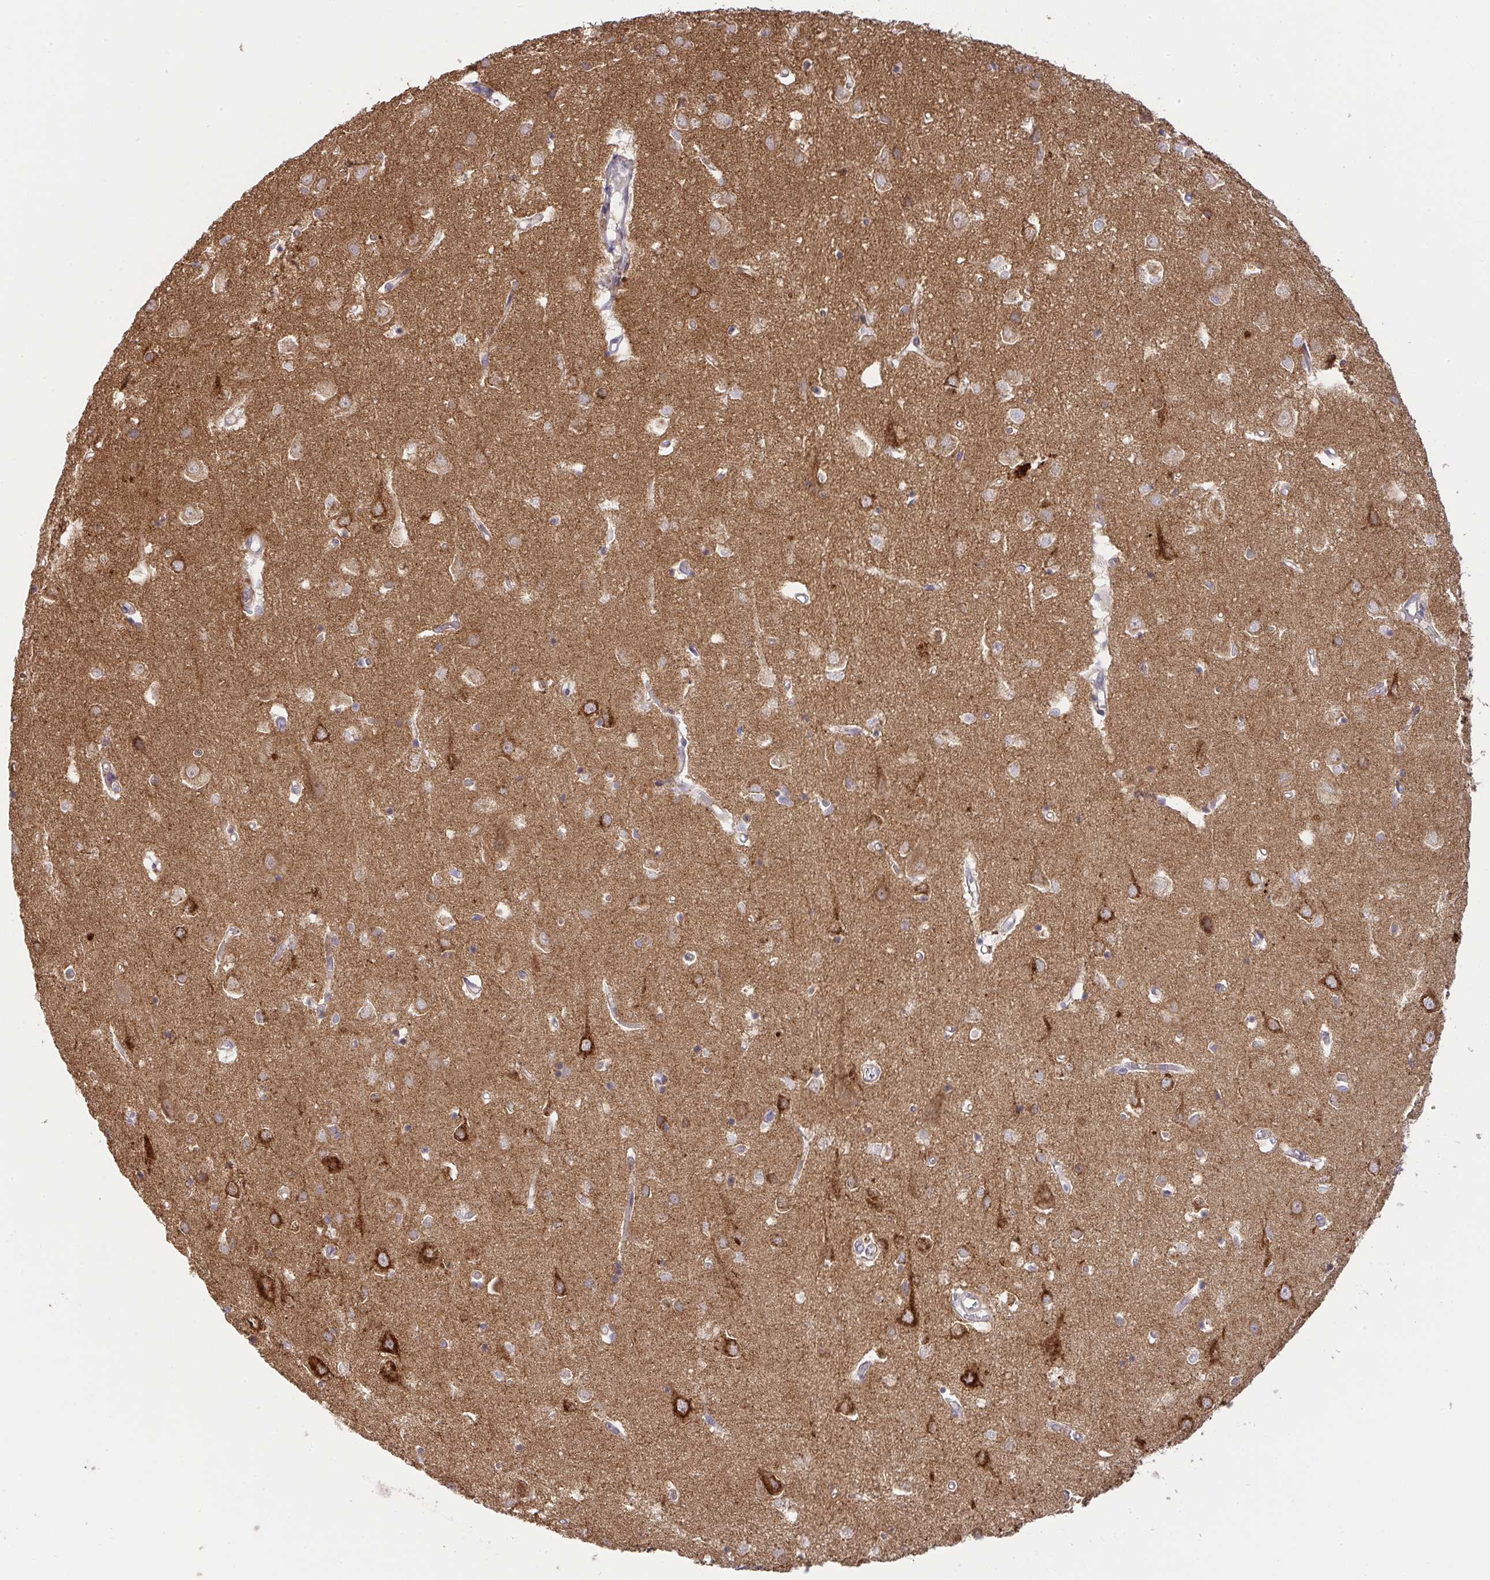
{"staining": {"intensity": "negative", "quantity": "none", "location": "none"}, "tissue": "cerebral cortex", "cell_type": "Endothelial cells", "image_type": "normal", "snomed": [{"axis": "morphology", "description": "Normal tissue, NOS"}, {"axis": "topography", "description": "Cerebral cortex"}], "caption": "Immunohistochemical staining of normal human cerebral cortex reveals no significant staining in endothelial cells.", "gene": "SLC9A6", "patient": {"sex": "male", "age": 70}}